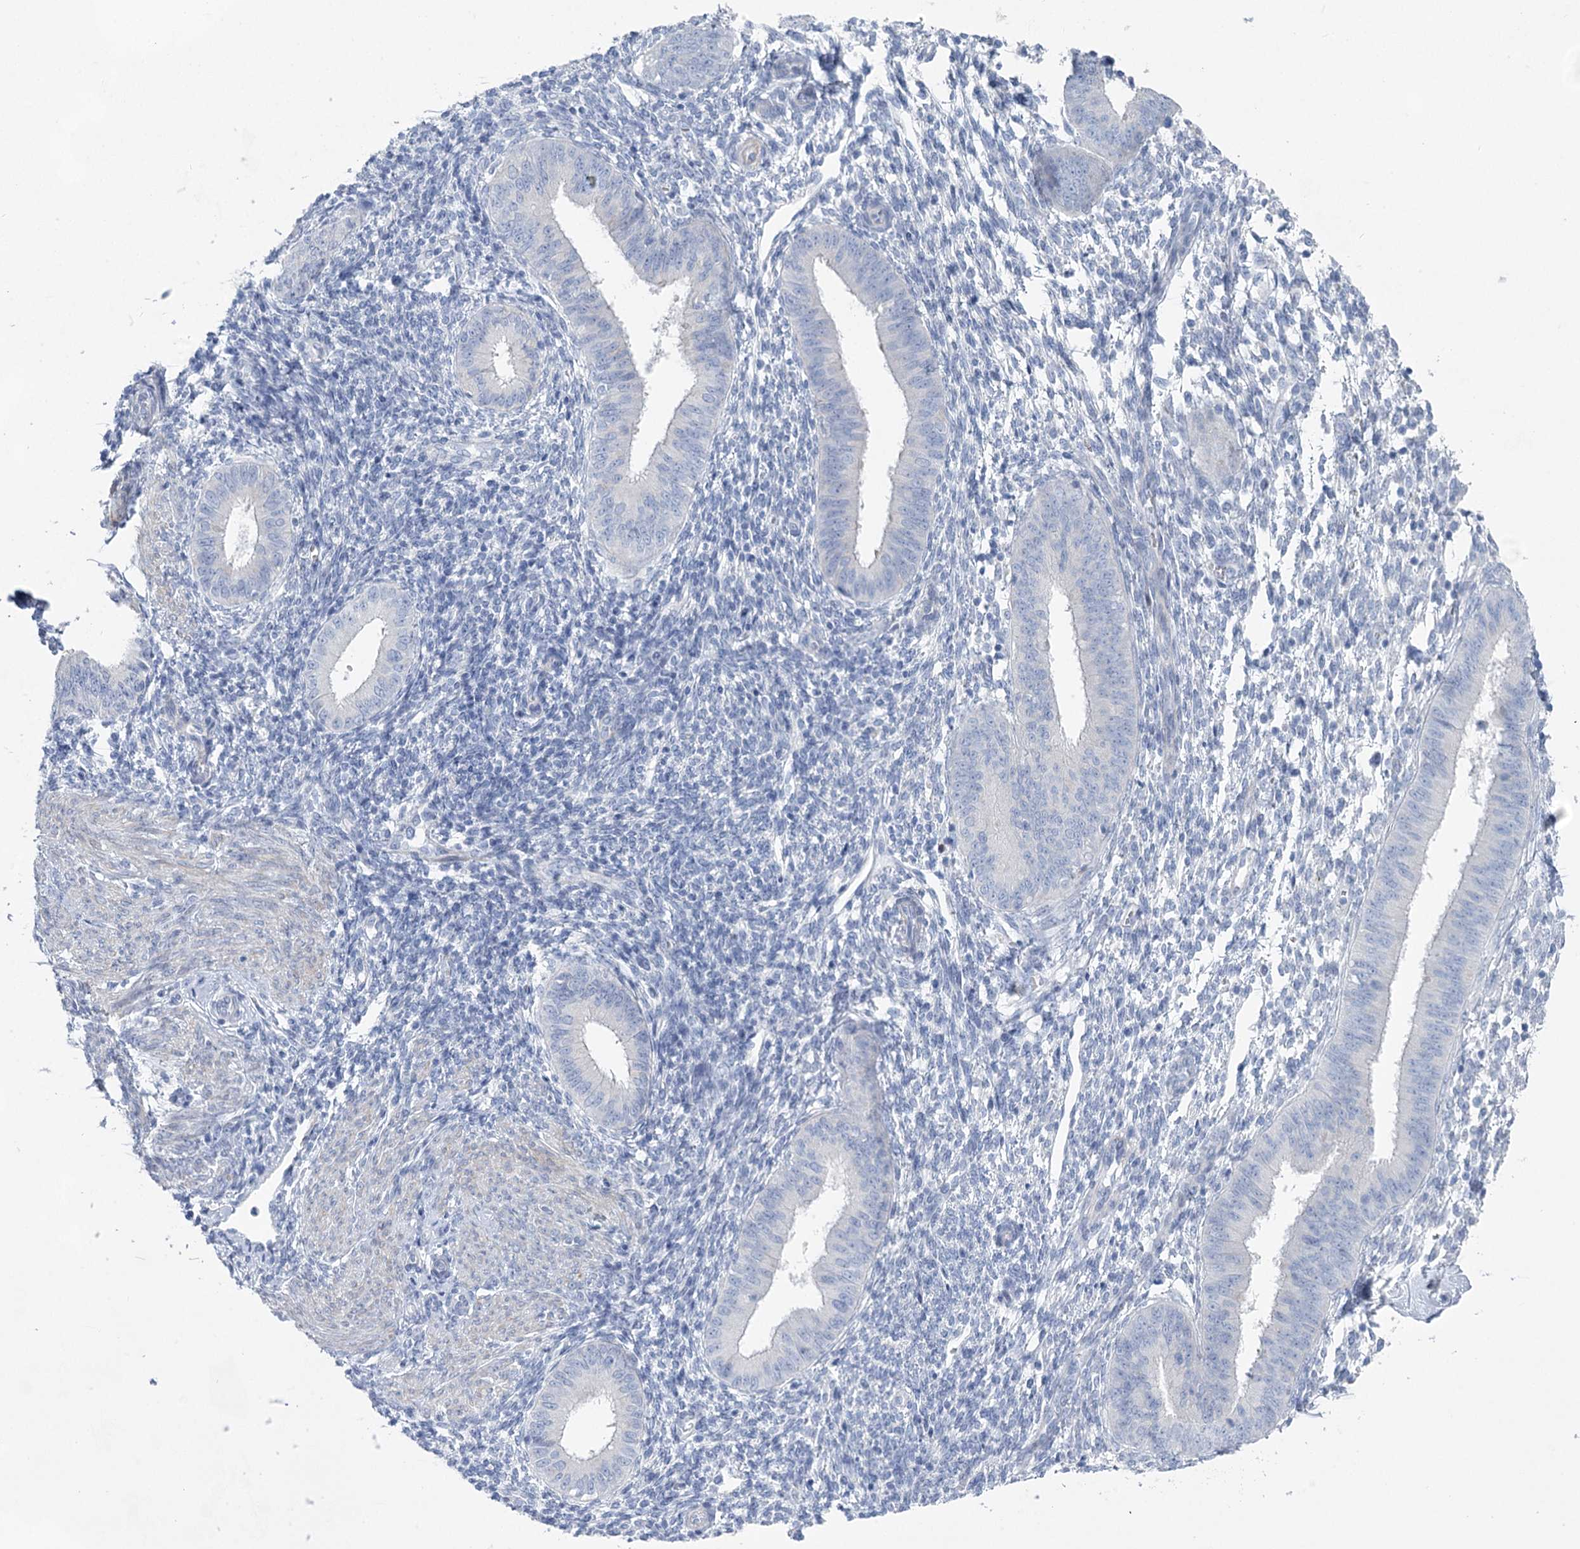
{"staining": {"intensity": "negative", "quantity": "none", "location": "none"}, "tissue": "endometrium", "cell_type": "Cells in endometrial stroma", "image_type": "normal", "snomed": [{"axis": "morphology", "description": "Normal tissue, NOS"}, {"axis": "topography", "description": "Uterus"}, {"axis": "topography", "description": "Endometrium"}], "caption": "A high-resolution micrograph shows immunohistochemistry staining of normal endometrium, which displays no significant expression in cells in endometrial stroma. (Brightfield microscopy of DAB (3,3'-diaminobenzidine) immunohistochemistry (IHC) at high magnification).", "gene": "WDR74", "patient": {"sex": "female", "age": 48}}